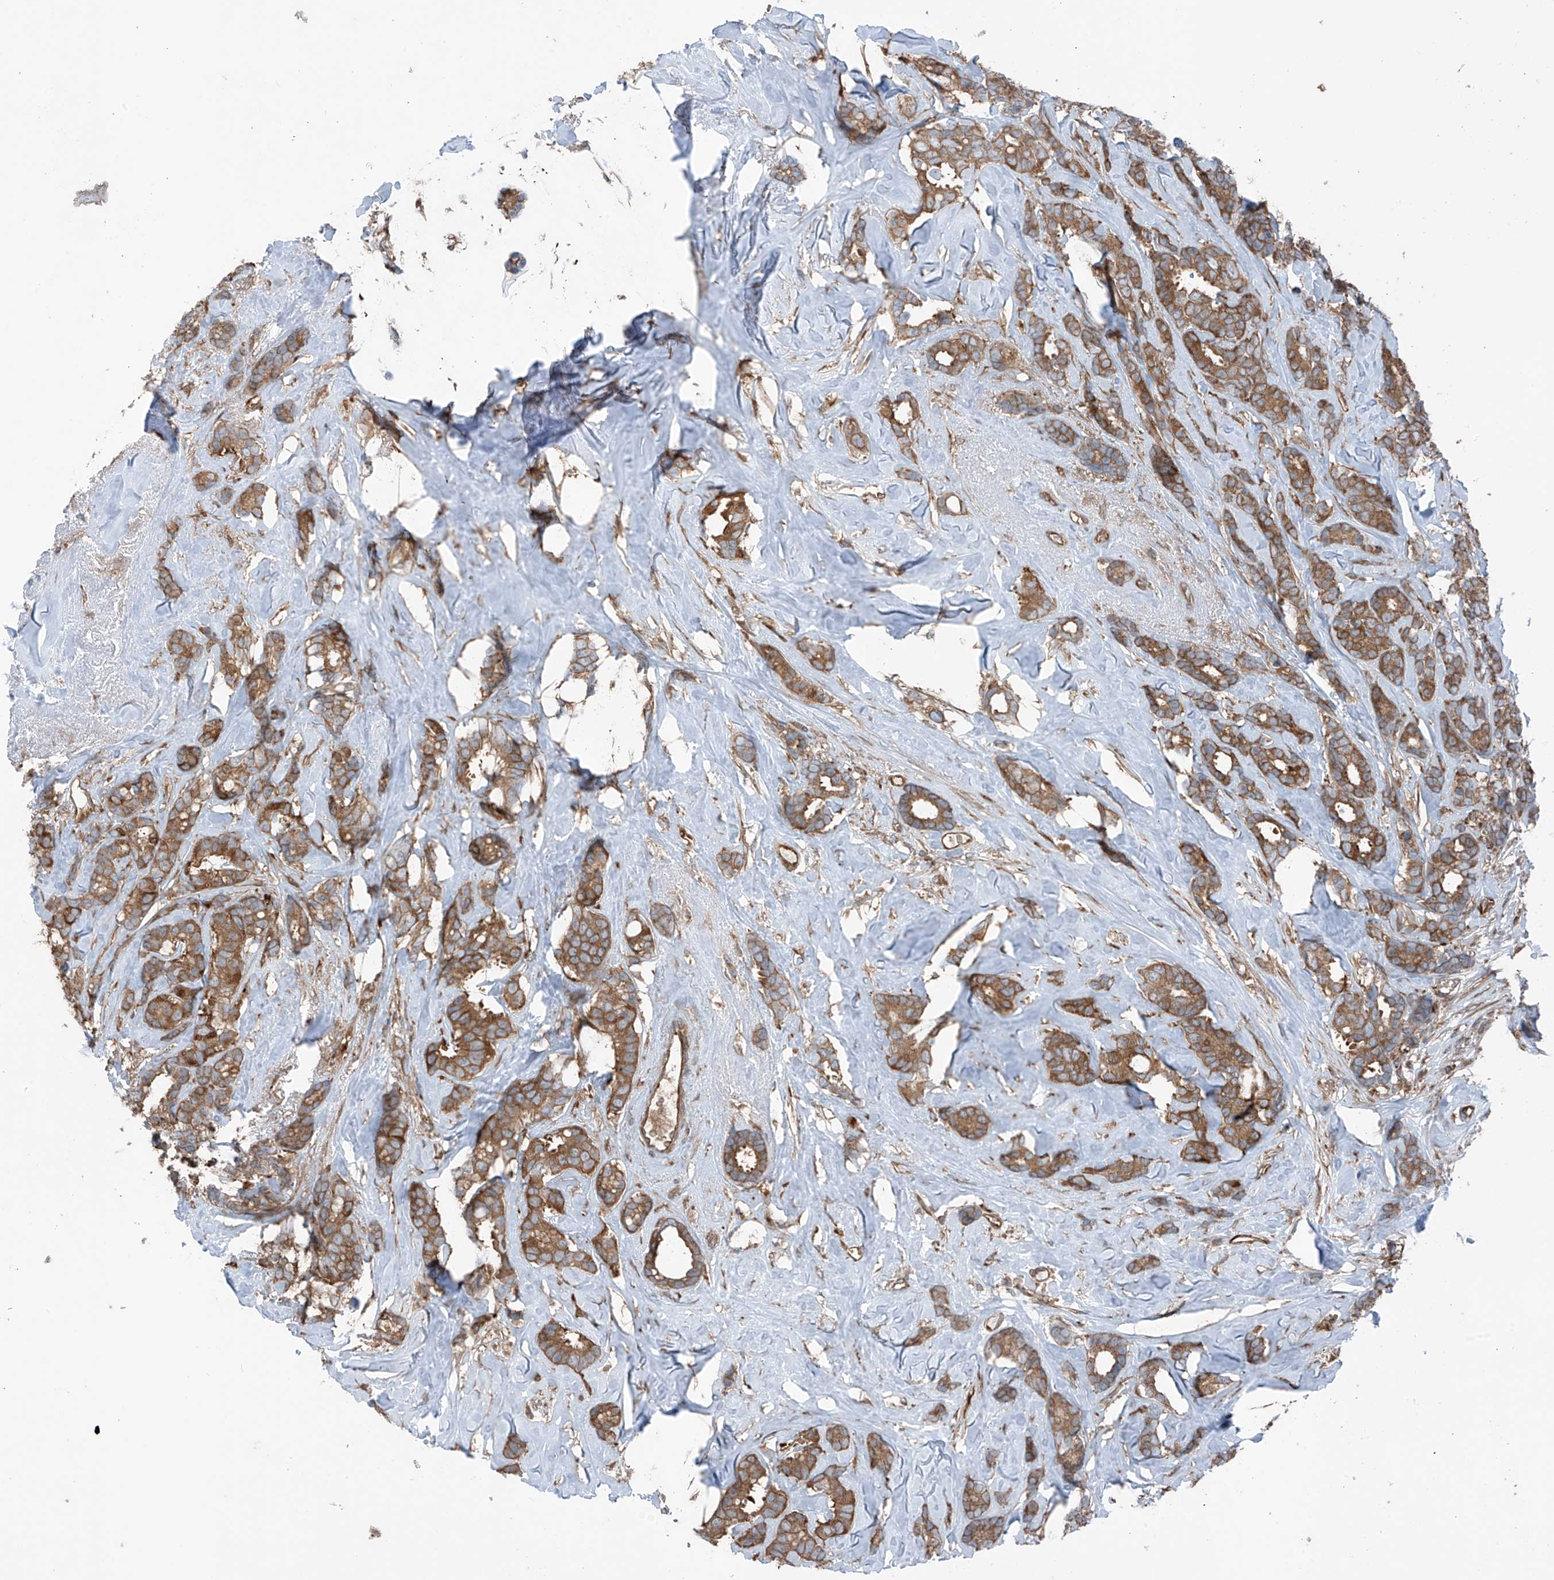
{"staining": {"intensity": "moderate", "quantity": ">75%", "location": "cytoplasmic/membranous"}, "tissue": "breast cancer", "cell_type": "Tumor cells", "image_type": "cancer", "snomed": [{"axis": "morphology", "description": "Duct carcinoma"}, {"axis": "topography", "description": "Breast"}], "caption": "Tumor cells show medium levels of moderate cytoplasmic/membranous expression in approximately >75% of cells in human breast cancer (intraductal carcinoma). (brown staining indicates protein expression, while blue staining denotes nuclei).", "gene": "TXNDC9", "patient": {"sex": "female", "age": 87}}